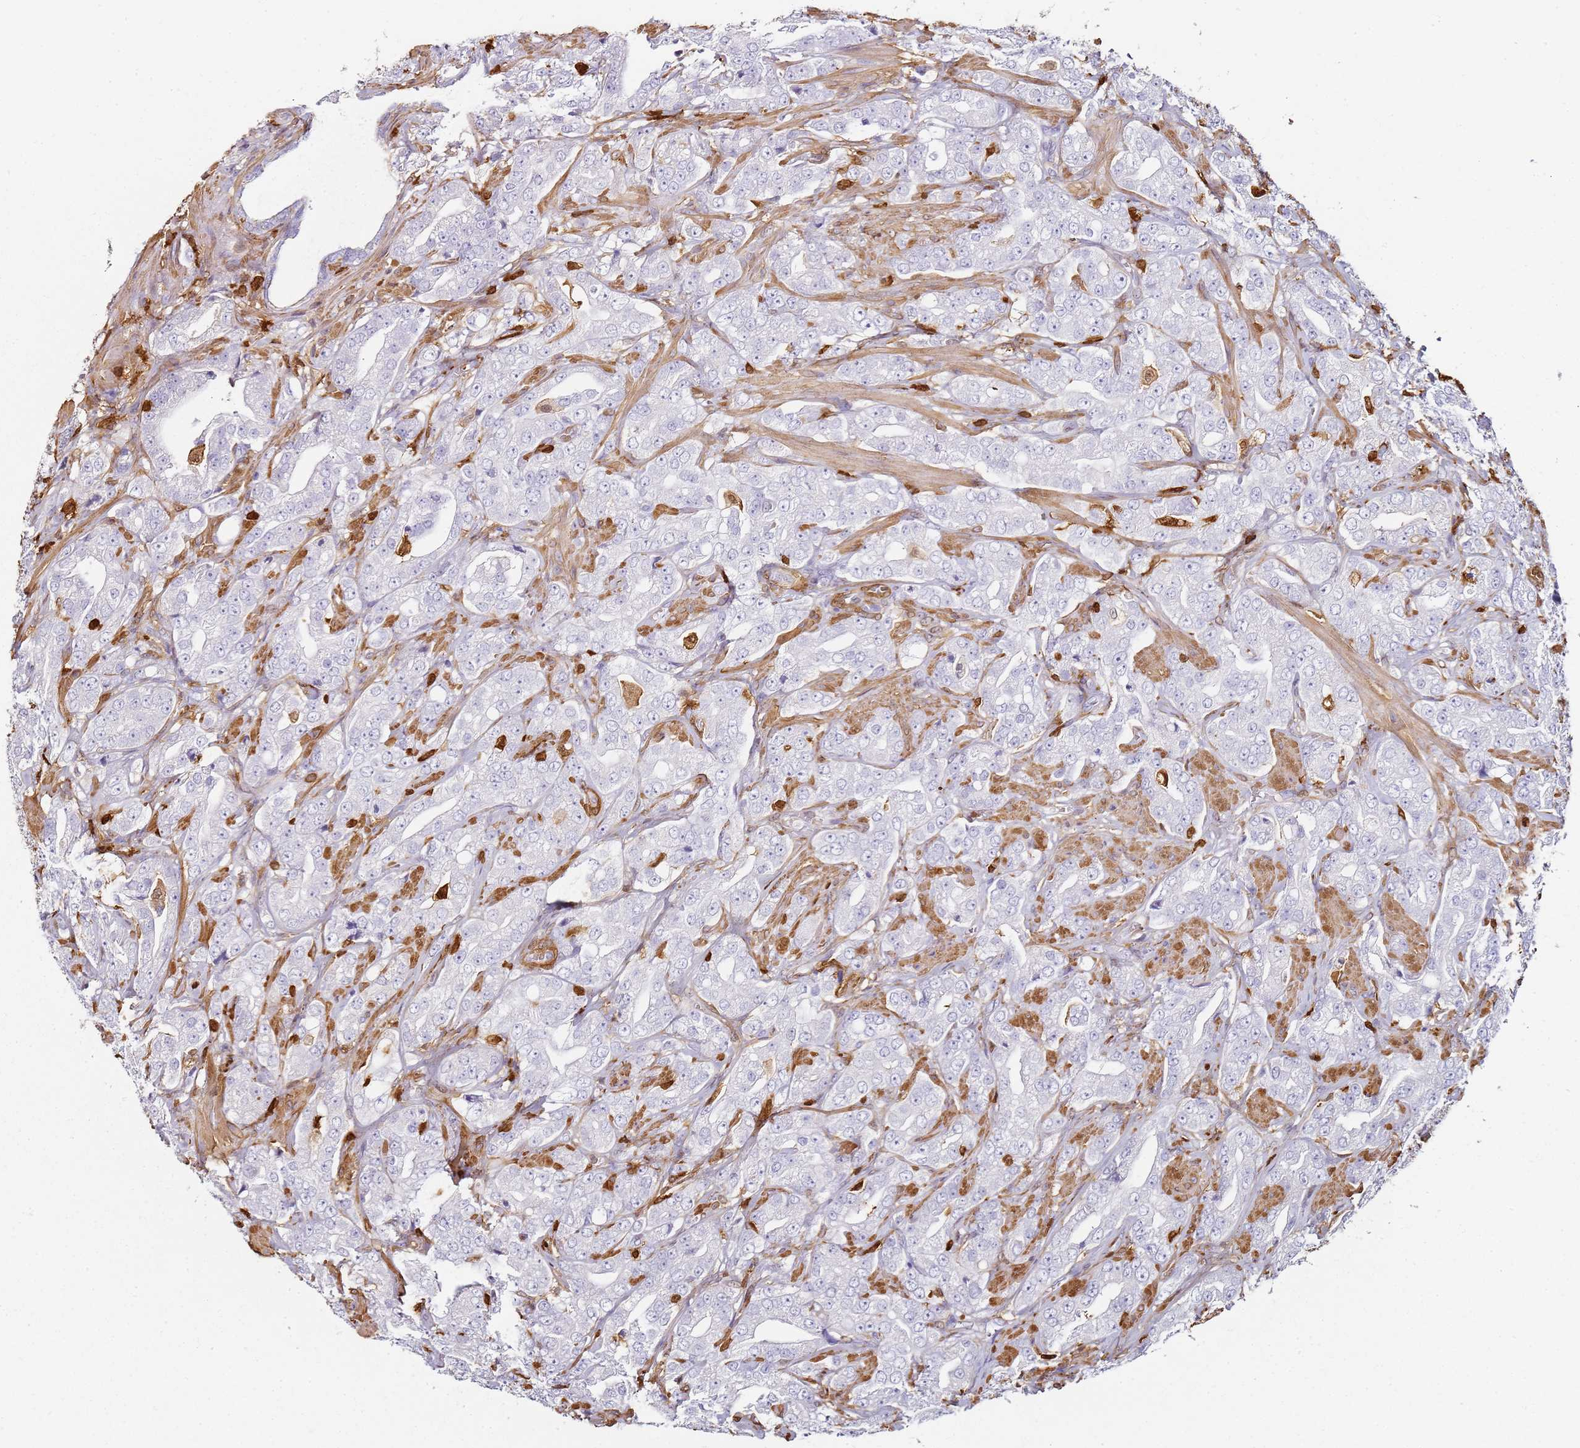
{"staining": {"intensity": "negative", "quantity": "none", "location": "none"}, "tissue": "prostate cancer", "cell_type": "Tumor cells", "image_type": "cancer", "snomed": [{"axis": "morphology", "description": "Adenocarcinoma, Low grade"}, {"axis": "topography", "description": "Prostate"}], "caption": "Prostate cancer (low-grade adenocarcinoma) was stained to show a protein in brown. There is no significant expression in tumor cells. (Immunohistochemistry (ihc), brightfield microscopy, high magnification).", "gene": "S100A4", "patient": {"sex": "male", "age": 67}}